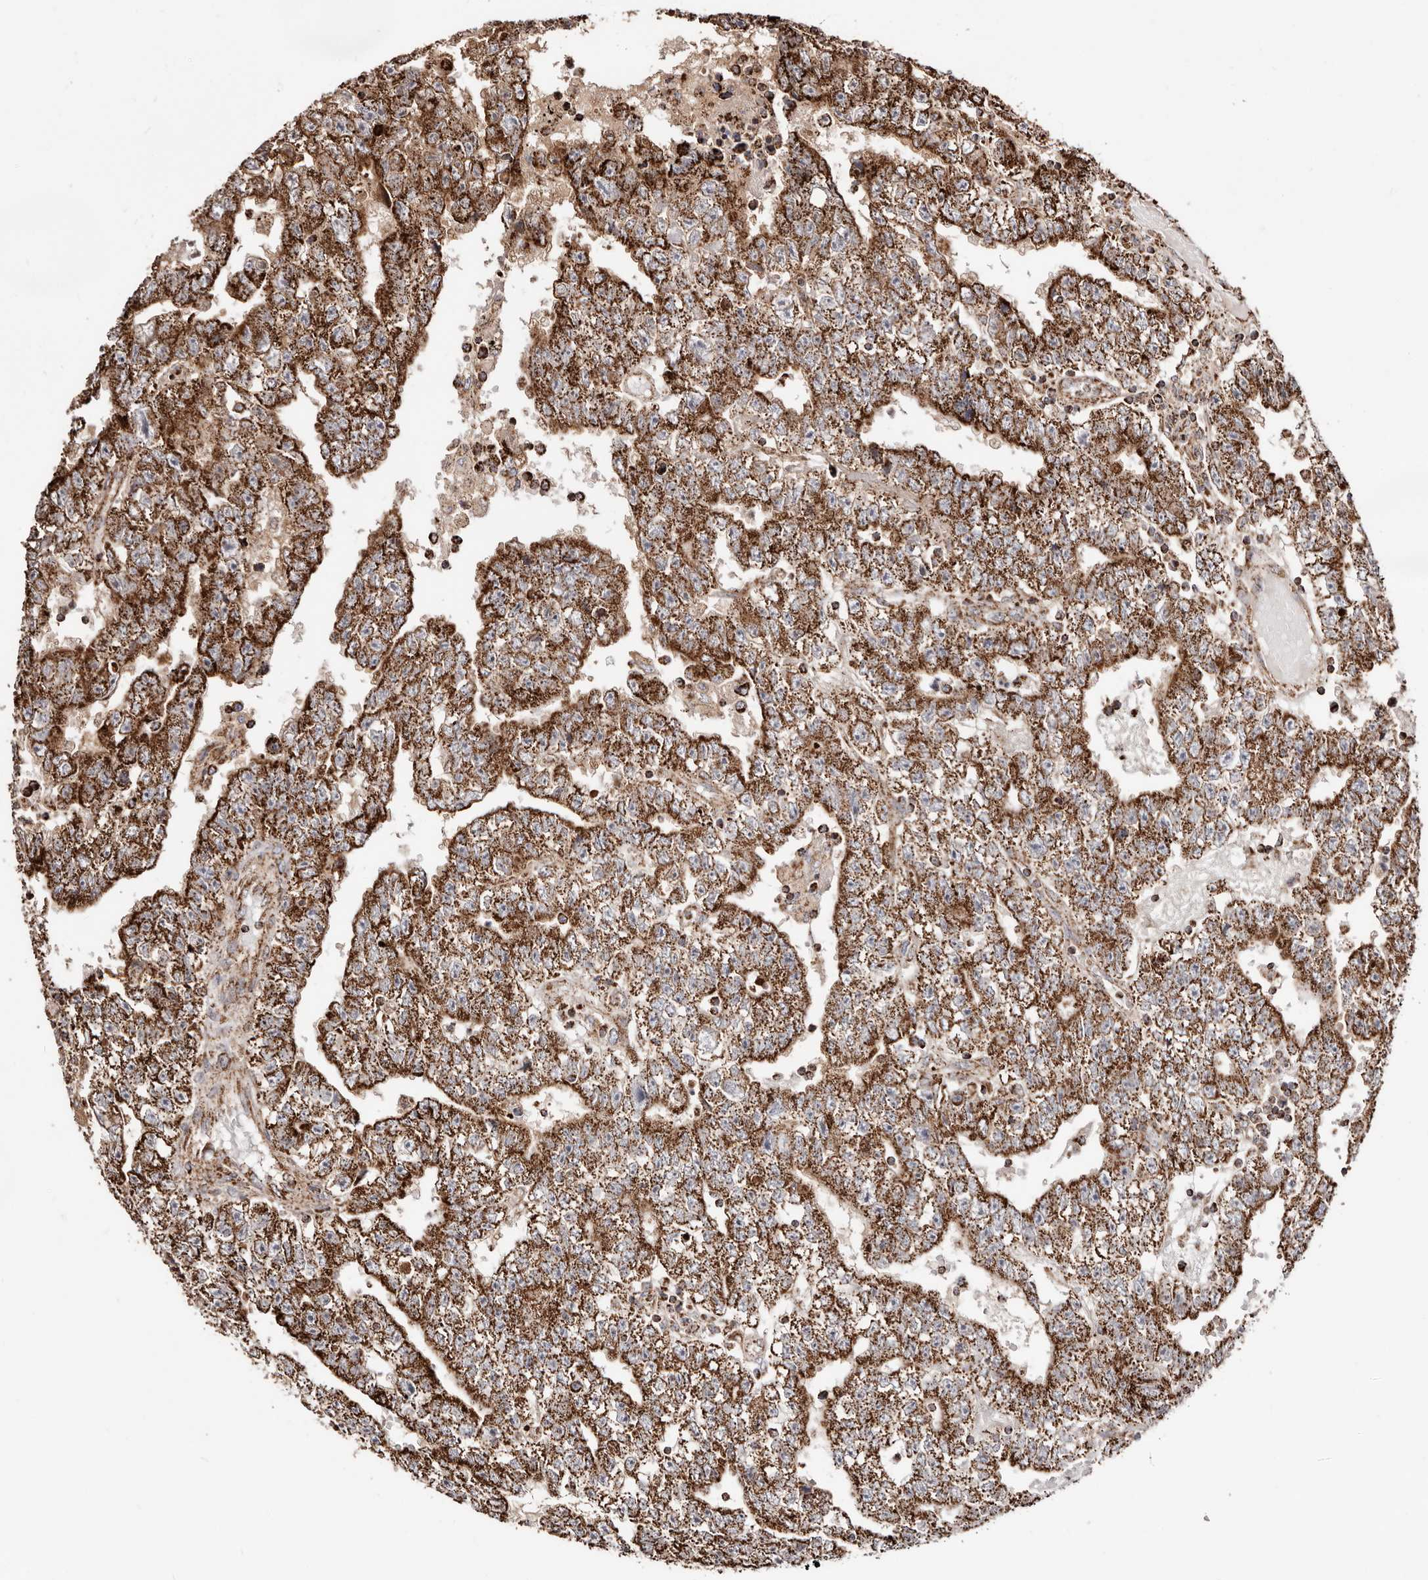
{"staining": {"intensity": "strong", "quantity": "25%-75%", "location": "cytoplasmic/membranous"}, "tissue": "testis cancer", "cell_type": "Tumor cells", "image_type": "cancer", "snomed": [{"axis": "morphology", "description": "Carcinoma, Embryonal, NOS"}, {"axis": "topography", "description": "Testis"}], "caption": "This histopathology image demonstrates immunohistochemistry (IHC) staining of embryonal carcinoma (testis), with high strong cytoplasmic/membranous positivity in approximately 25%-75% of tumor cells.", "gene": "PRKACB", "patient": {"sex": "male", "age": 25}}